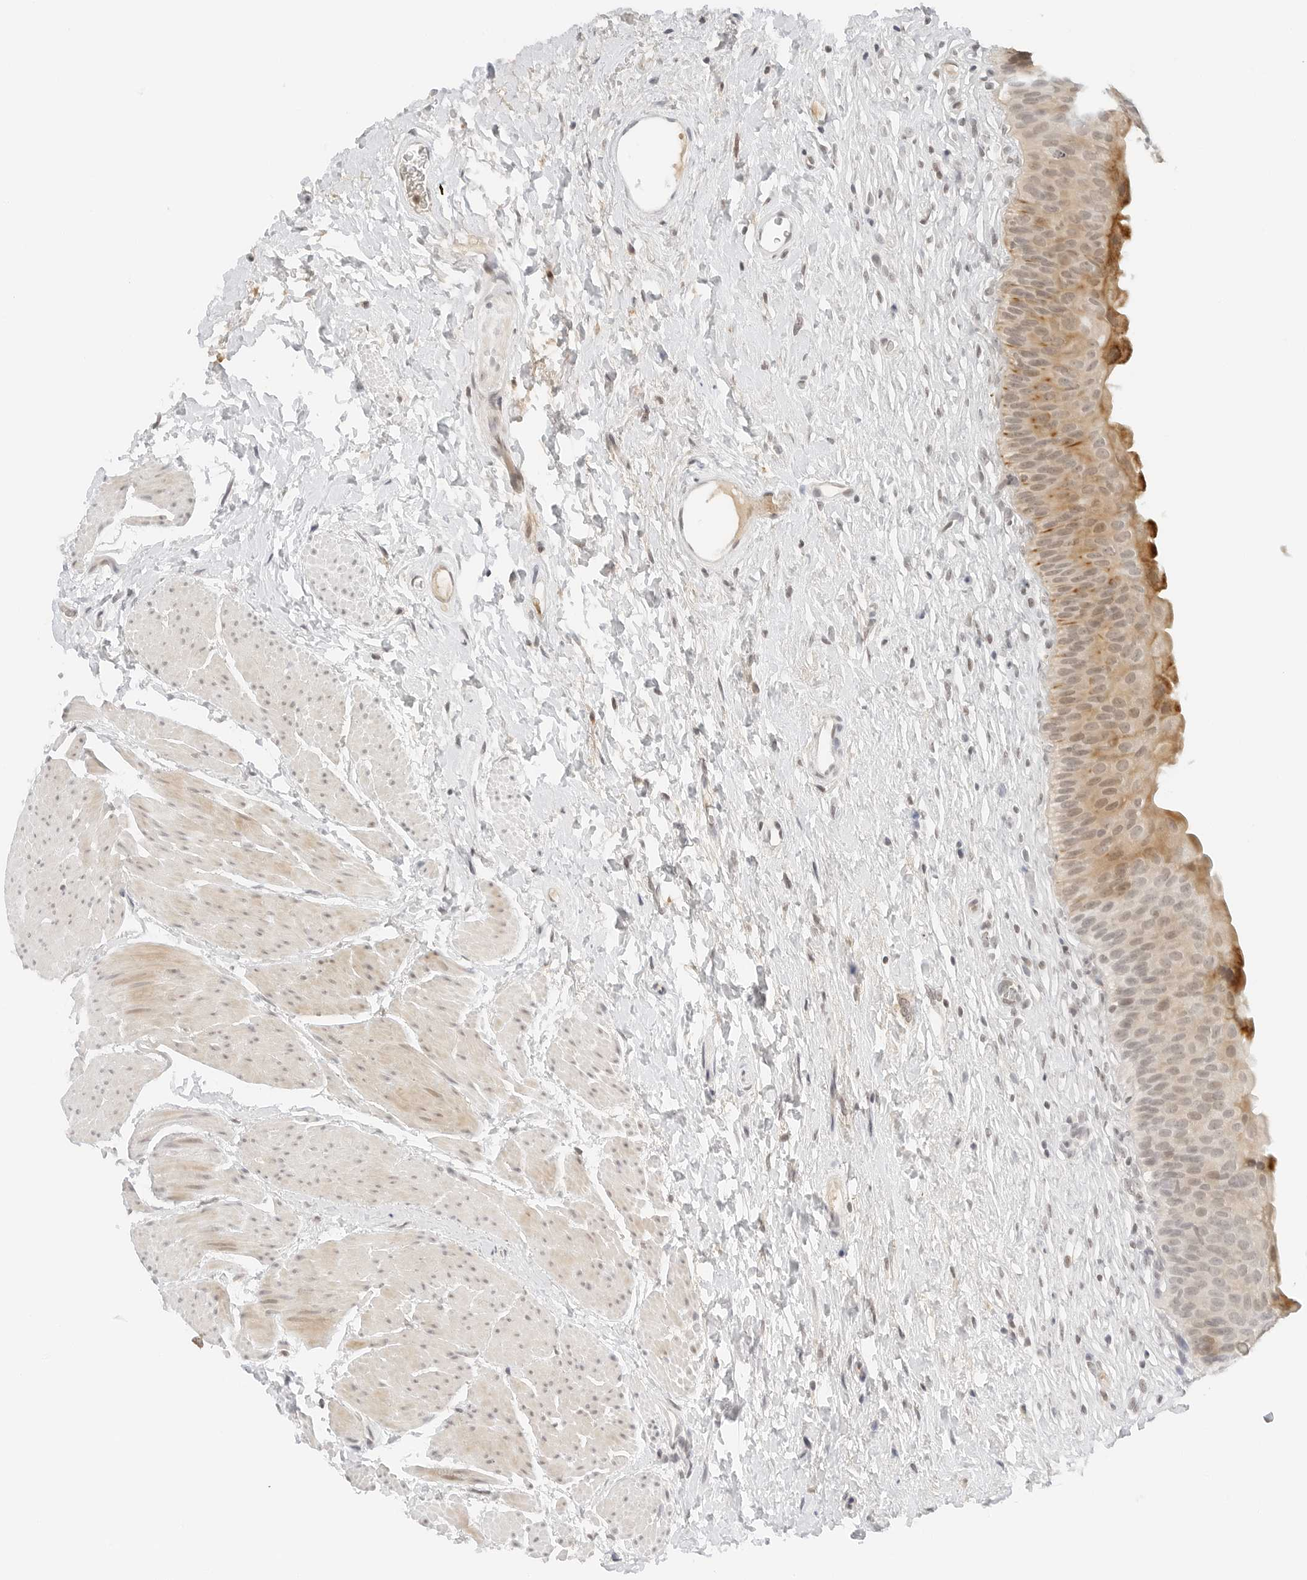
{"staining": {"intensity": "moderate", "quantity": ">75%", "location": "cytoplasmic/membranous,nuclear"}, "tissue": "urinary bladder", "cell_type": "Urothelial cells", "image_type": "normal", "snomed": [{"axis": "morphology", "description": "Normal tissue, NOS"}, {"axis": "topography", "description": "Urinary bladder"}], "caption": "This image reveals normal urinary bladder stained with immunohistochemistry to label a protein in brown. The cytoplasmic/membranous,nuclear of urothelial cells show moderate positivity for the protein. Nuclei are counter-stained blue.", "gene": "NEO1", "patient": {"sex": "male", "age": 74}}